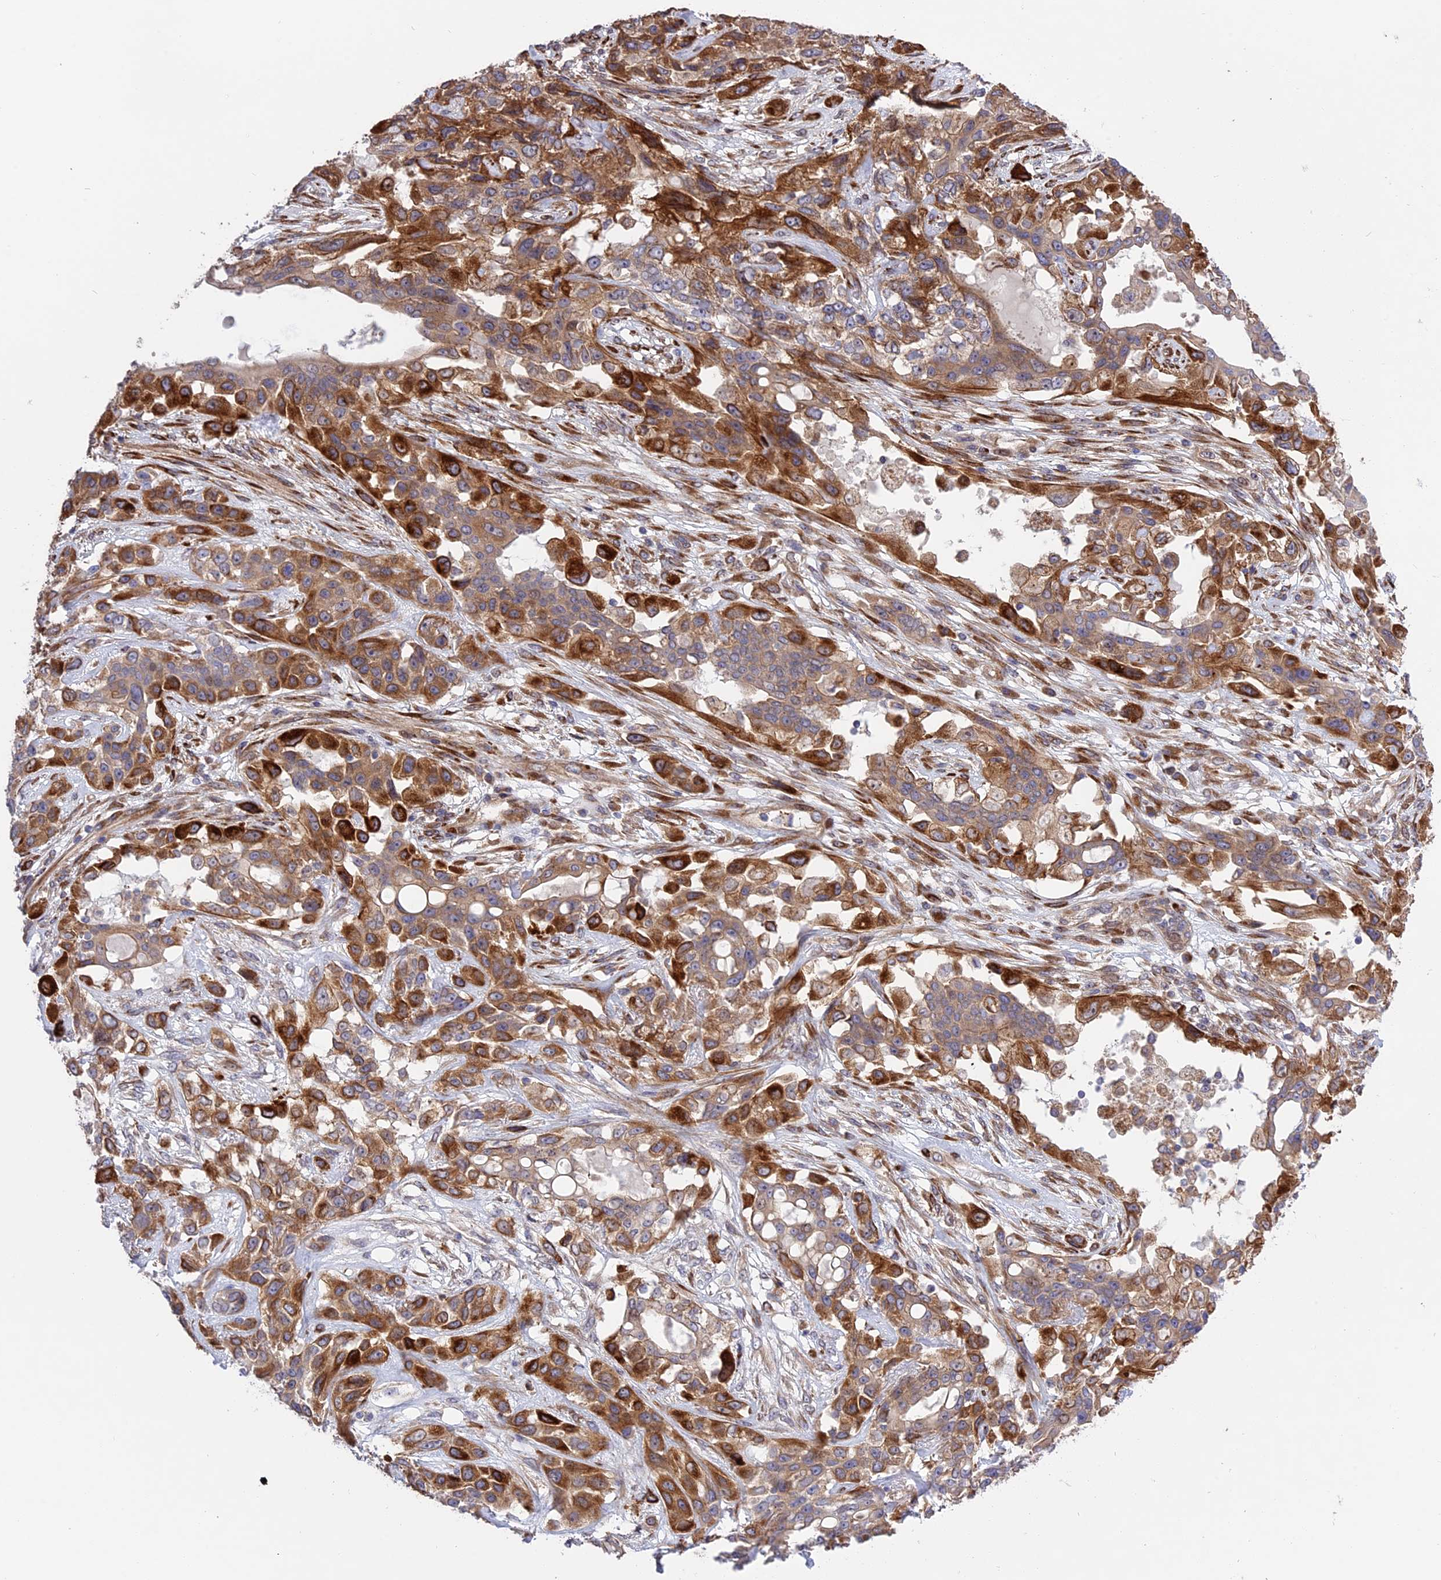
{"staining": {"intensity": "moderate", "quantity": ">75%", "location": "cytoplasmic/membranous"}, "tissue": "lung cancer", "cell_type": "Tumor cells", "image_type": "cancer", "snomed": [{"axis": "morphology", "description": "Squamous cell carcinoma, NOS"}, {"axis": "topography", "description": "Lung"}], "caption": "This is a photomicrograph of immunohistochemistry (IHC) staining of lung squamous cell carcinoma, which shows moderate staining in the cytoplasmic/membranous of tumor cells.", "gene": "DDX60L", "patient": {"sex": "female", "age": 70}}